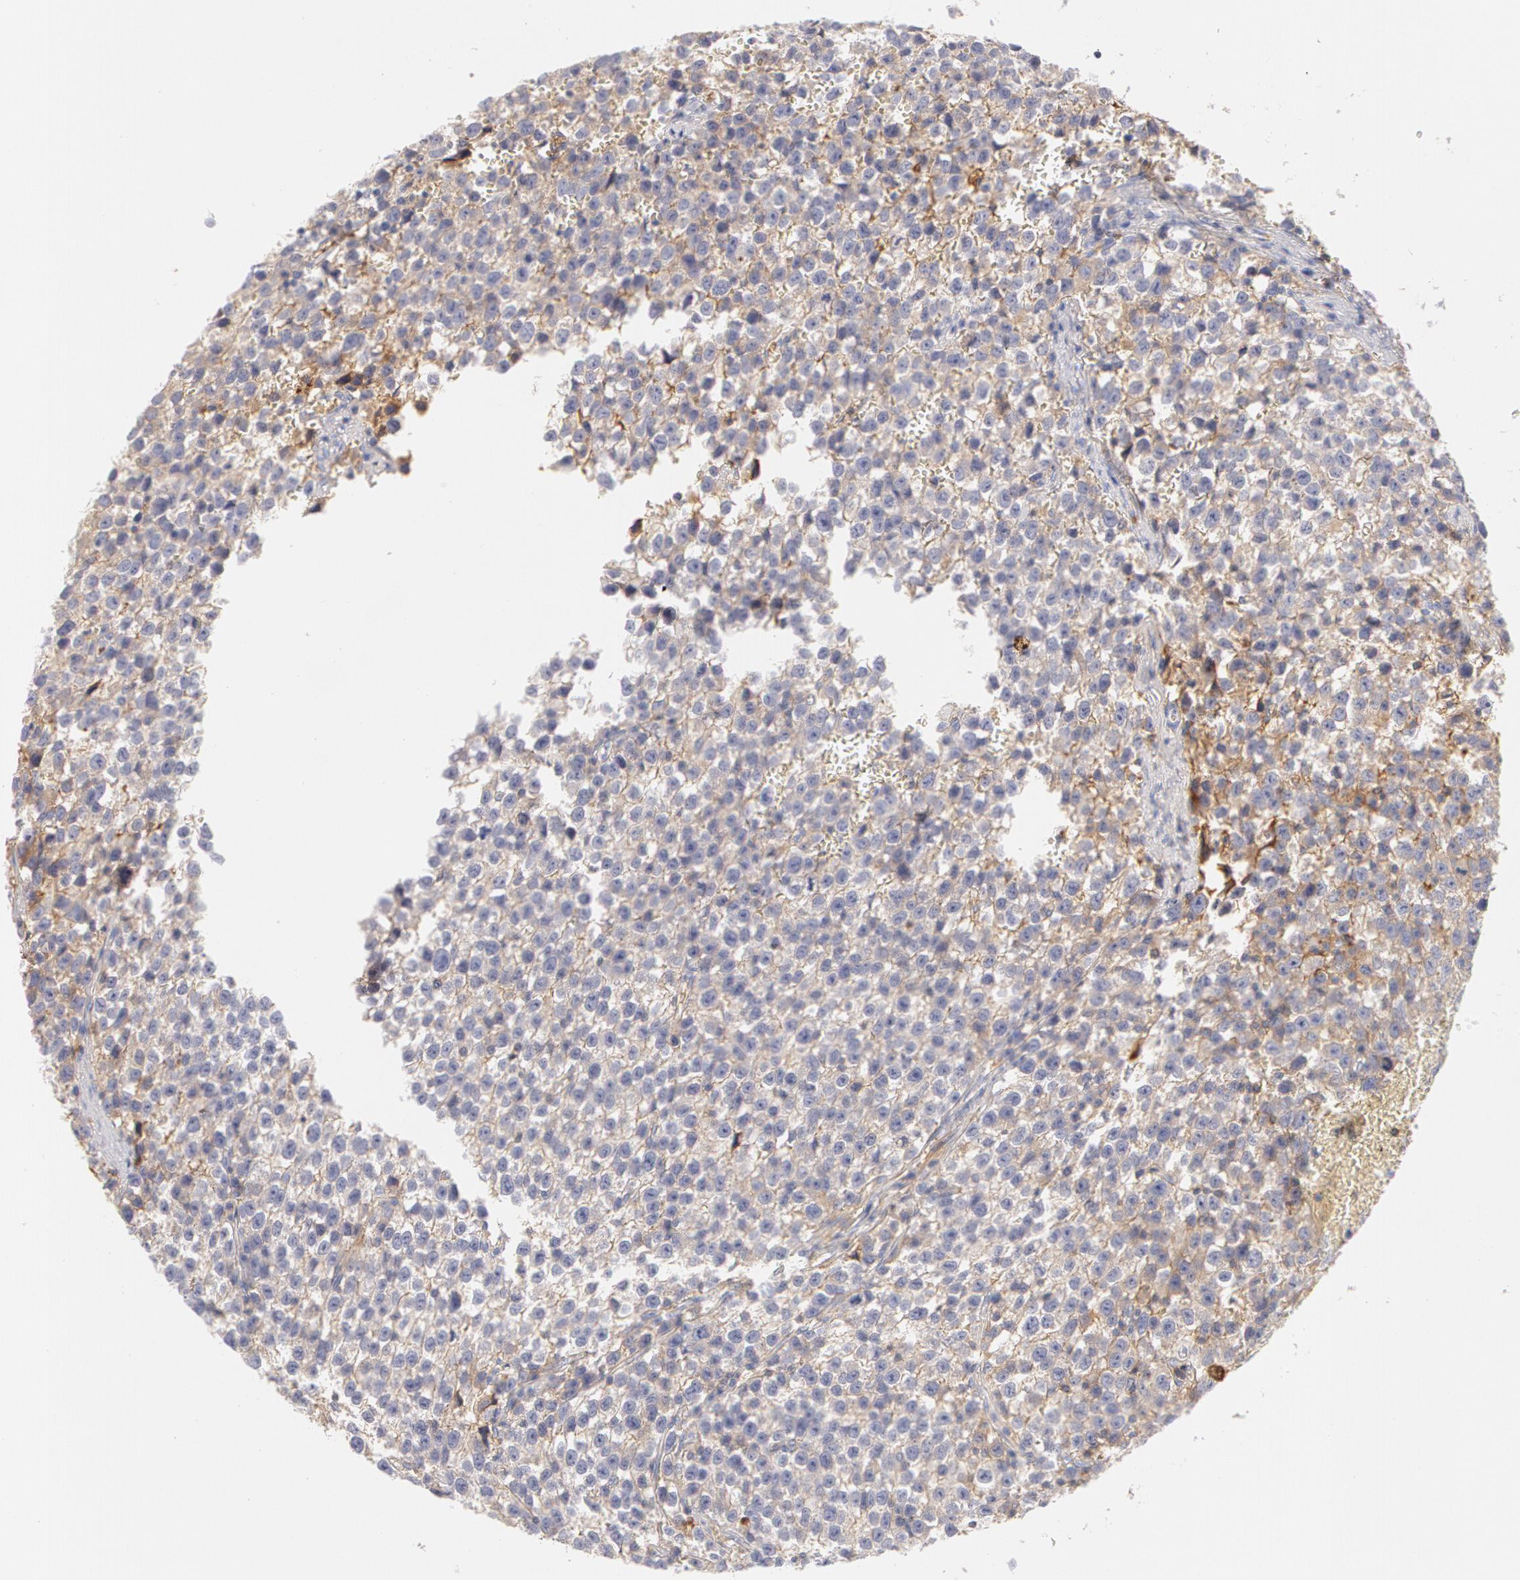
{"staining": {"intensity": "weak", "quantity": ">75%", "location": "cytoplasmic/membranous"}, "tissue": "testis cancer", "cell_type": "Tumor cells", "image_type": "cancer", "snomed": [{"axis": "morphology", "description": "Seminoma, NOS"}, {"axis": "topography", "description": "Testis"}], "caption": "A brown stain highlights weak cytoplasmic/membranous expression of a protein in human testis seminoma tumor cells. (DAB IHC with brightfield microscopy, high magnification).", "gene": "GC", "patient": {"sex": "male", "age": 35}}